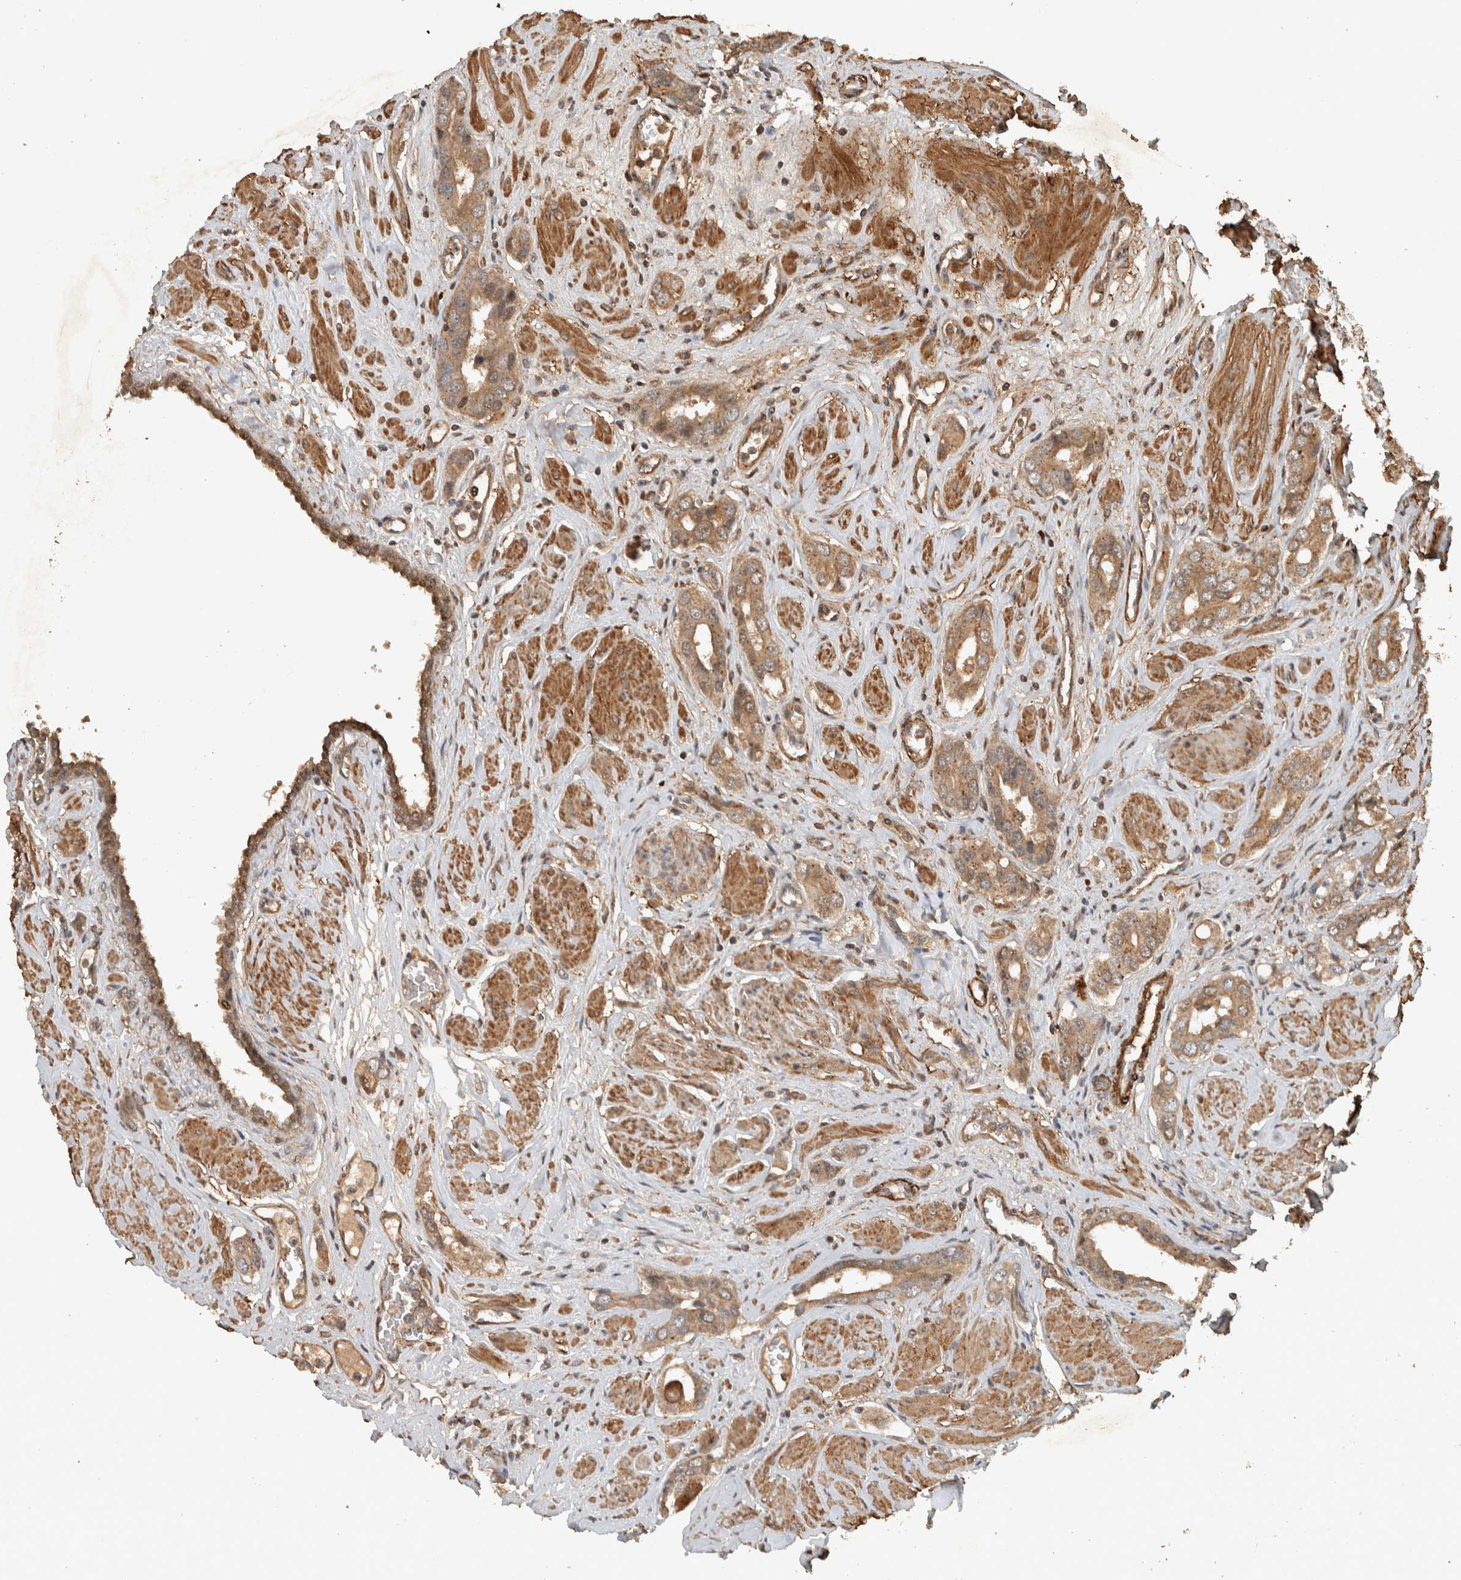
{"staining": {"intensity": "moderate", "quantity": ">75%", "location": "cytoplasmic/membranous,nuclear"}, "tissue": "prostate cancer", "cell_type": "Tumor cells", "image_type": "cancer", "snomed": [{"axis": "morphology", "description": "Adenocarcinoma, High grade"}, {"axis": "topography", "description": "Prostate"}], "caption": "Tumor cells demonstrate moderate cytoplasmic/membranous and nuclear staining in about >75% of cells in prostate cancer.", "gene": "SPHK1", "patient": {"sex": "male", "age": 52}}